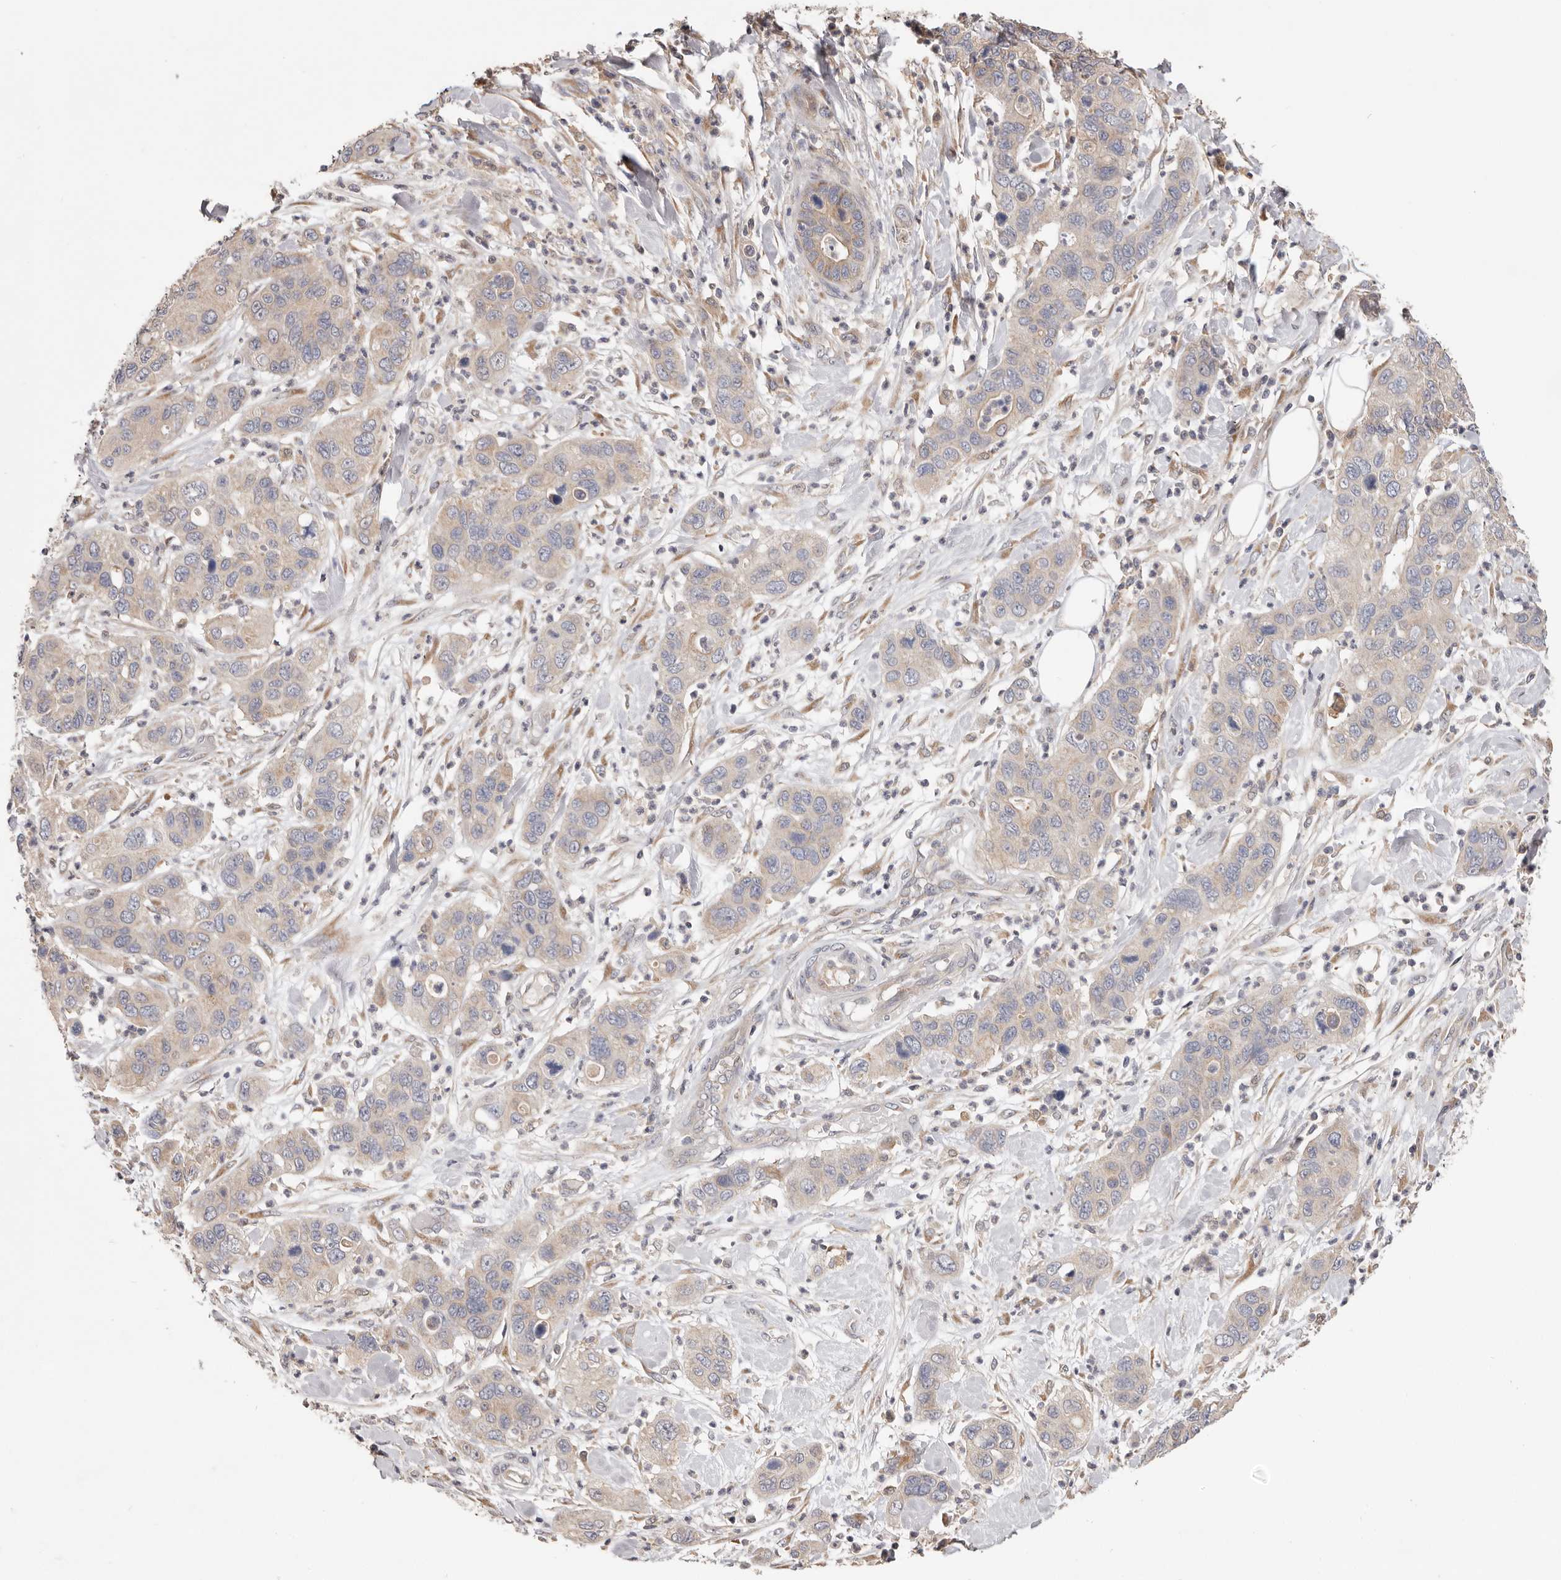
{"staining": {"intensity": "negative", "quantity": "none", "location": "none"}, "tissue": "pancreatic cancer", "cell_type": "Tumor cells", "image_type": "cancer", "snomed": [{"axis": "morphology", "description": "Adenocarcinoma, NOS"}, {"axis": "topography", "description": "Pancreas"}], "caption": "A high-resolution histopathology image shows IHC staining of pancreatic adenocarcinoma, which shows no significant expression in tumor cells. Nuclei are stained in blue.", "gene": "LRP6", "patient": {"sex": "female", "age": 71}}